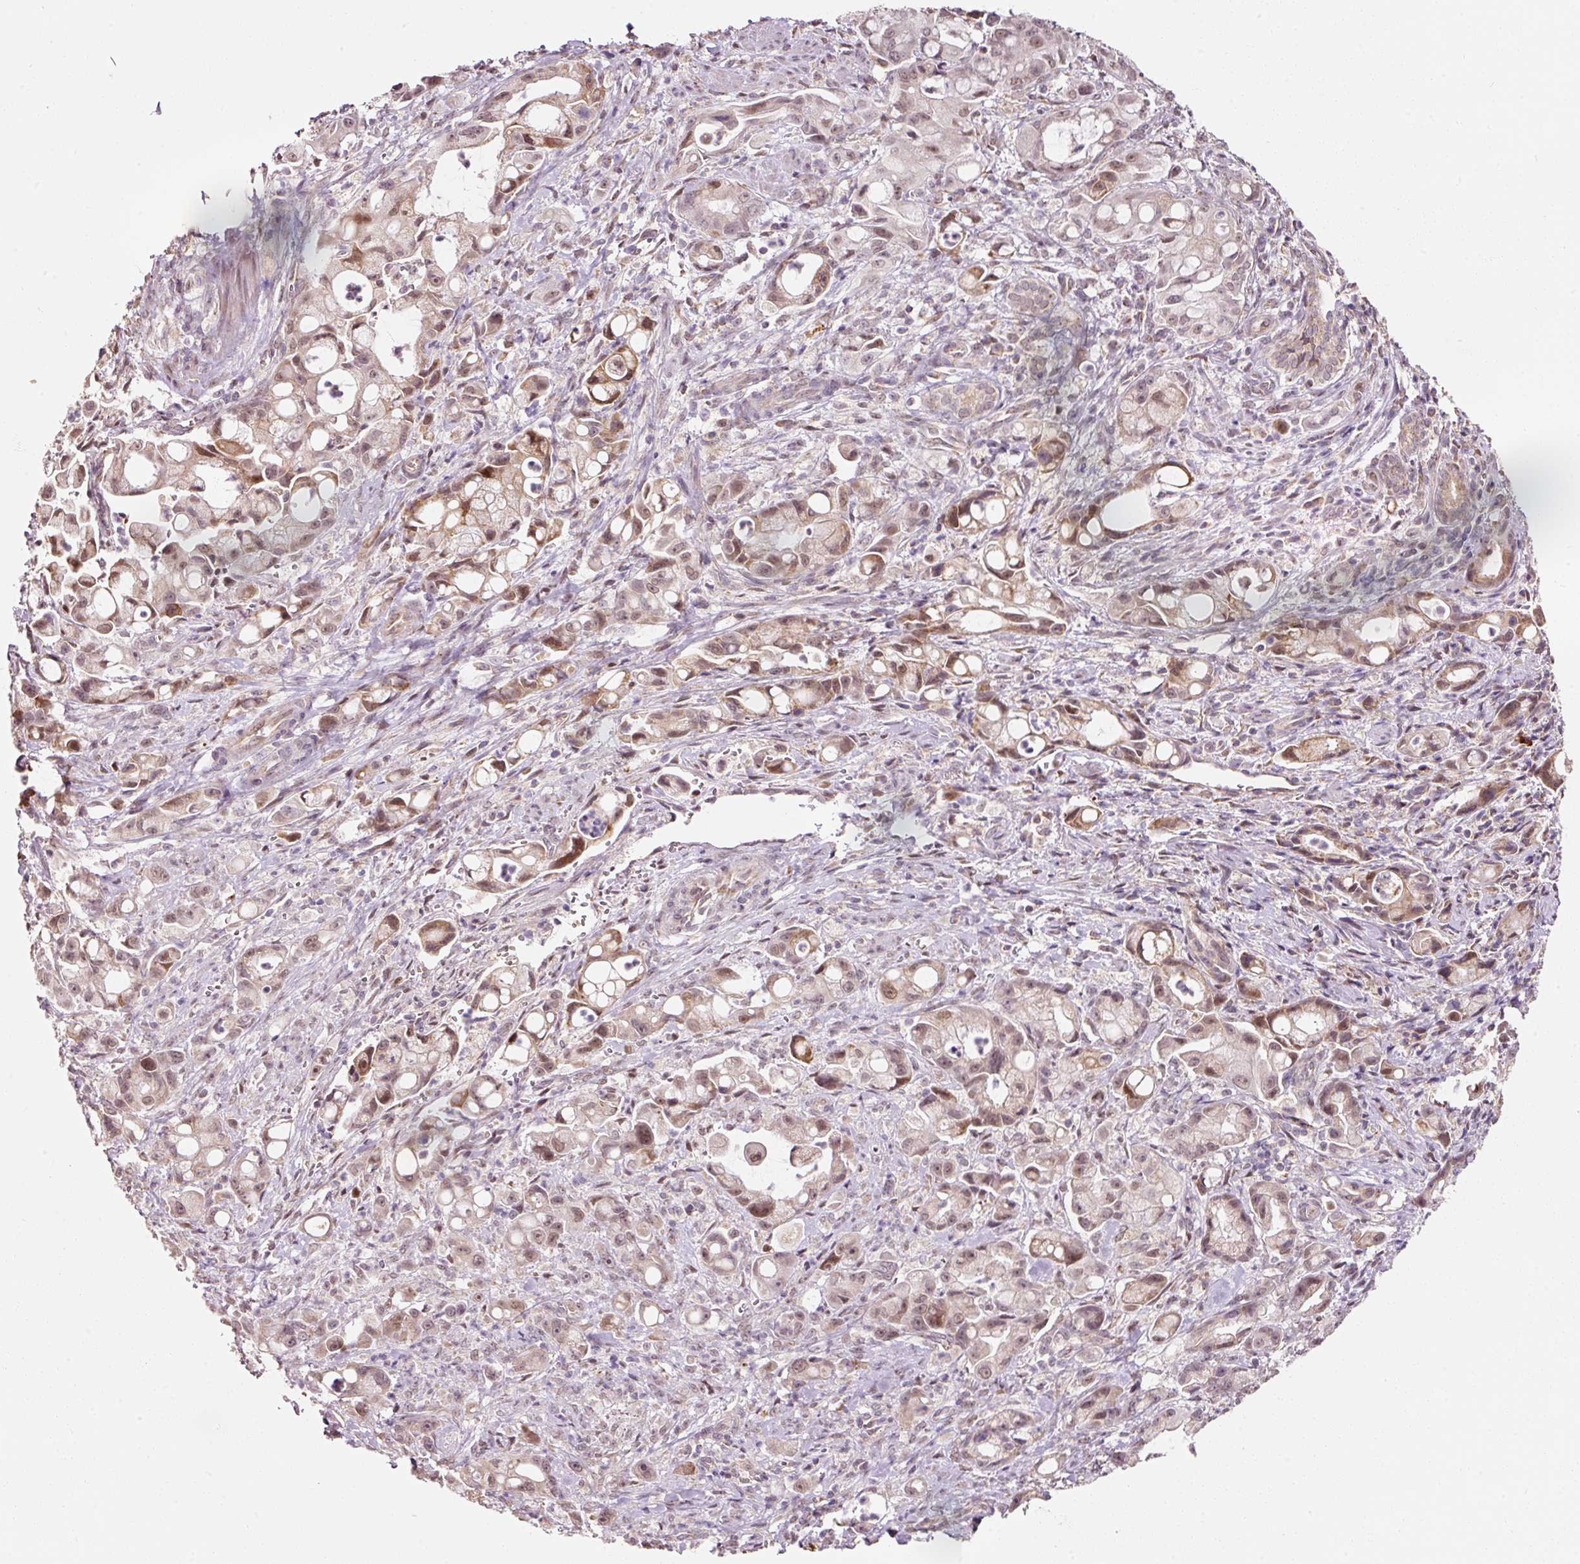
{"staining": {"intensity": "moderate", "quantity": "25%-75%", "location": "cytoplasmic/membranous,nuclear"}, "tissue": "pancreatic cancer", "cell_type": "Tumor cells", "image_type": "cancer", "snomed": [{"axis": "morphology", "description": "Adenocarcinoma, NOS"}, {"axis": "topography", "description": "Pancreas"}], "caption": "This histopathology image displays IHC staining of pancreatic cancer, with medium moderate cytoplasmic/membranous and nuclear positivity in about 25%-75% of tumor cells.", "gene": "ZNF460", "patient": {"sex": "male", "age": 68}}